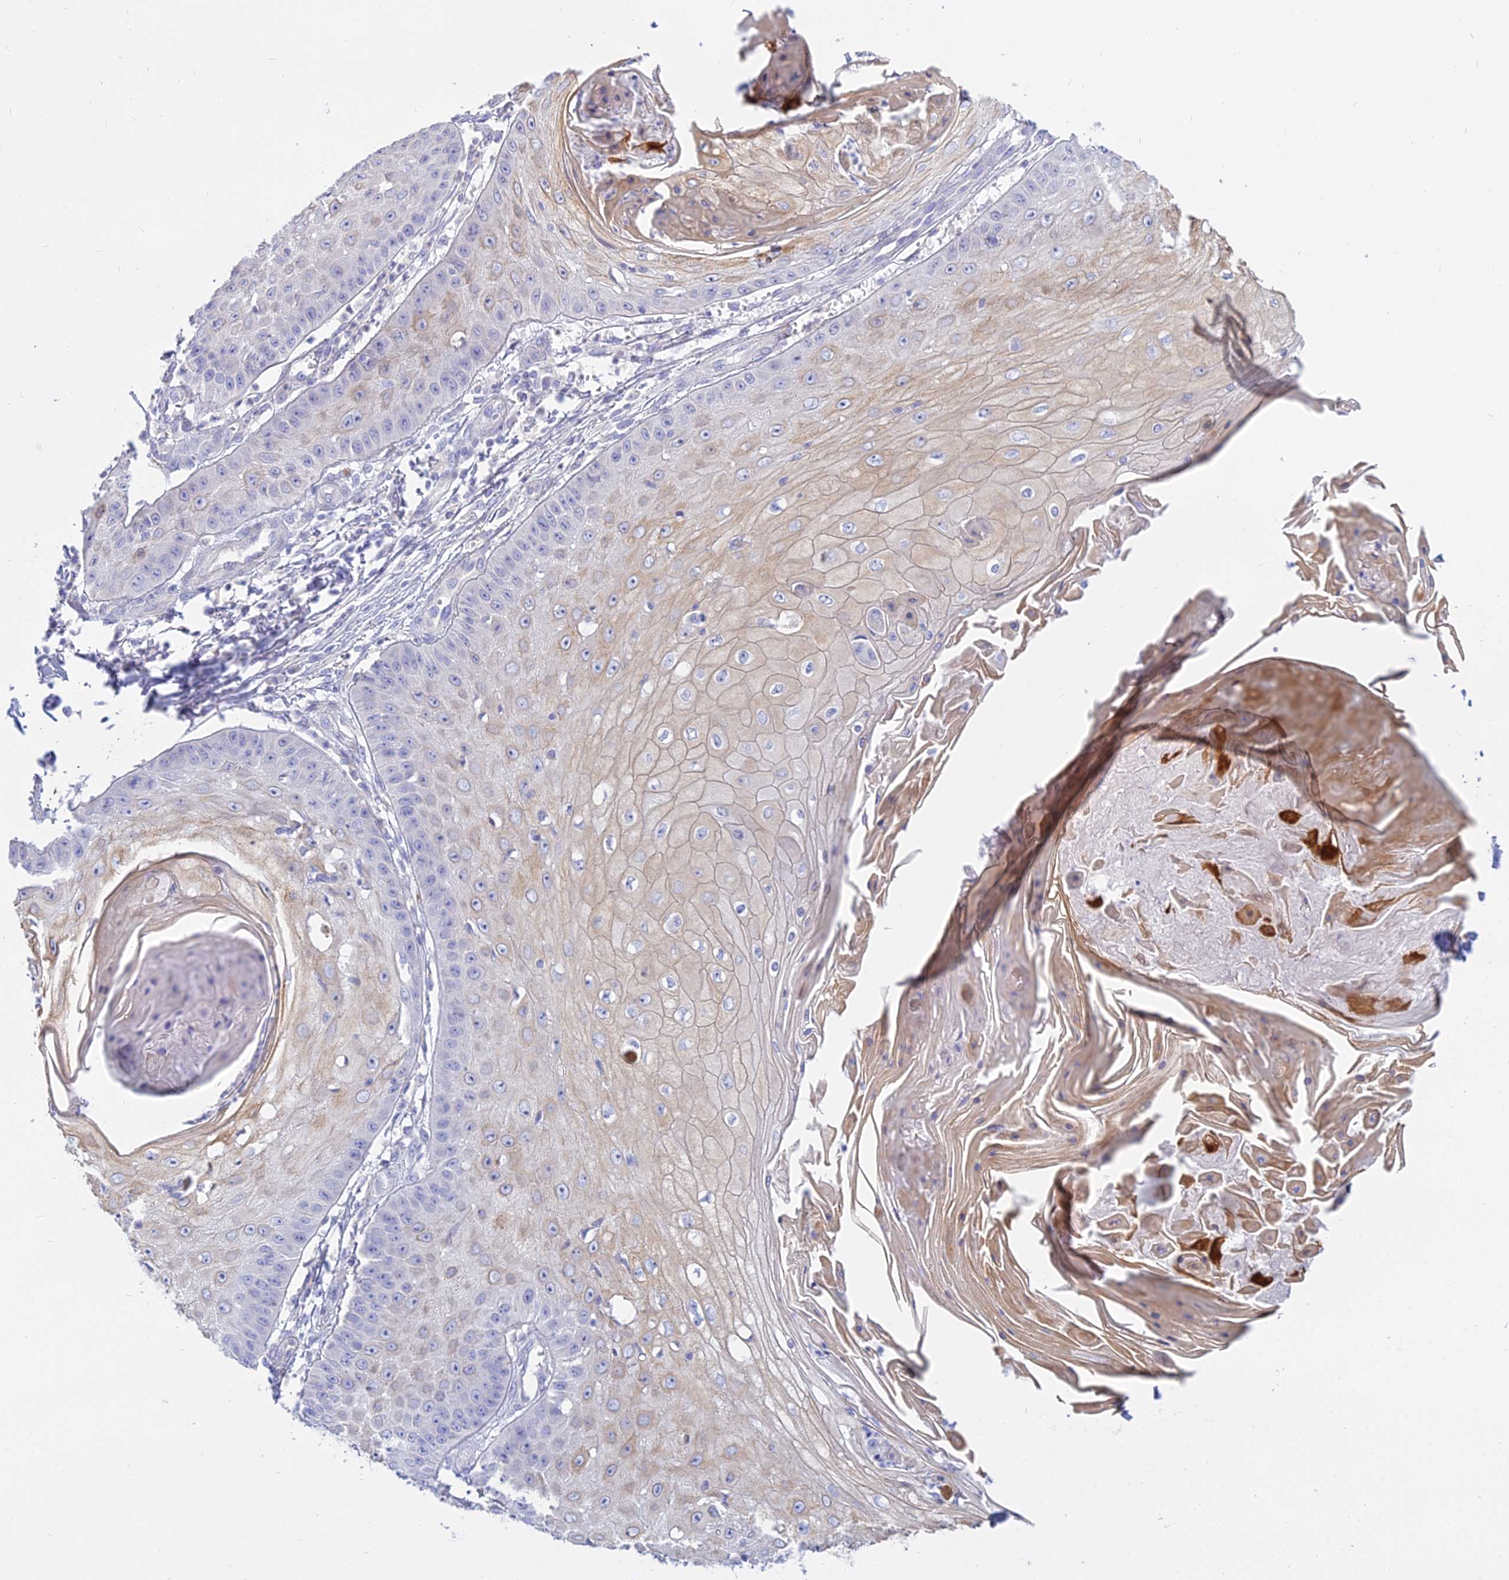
{"staining": {"intensity": "weak", "quantity": "<25%", "location": "cytoplasmic/membranous"}, "tissue": "skin cancer", "cell_type": "Tumor cells", "image_type": "cancer", "snomed": [{"axis": "morphology", "description": "Squamous cell carcinoma, NOS"}, {"axis": "topography", "description": "Skin"}], "caption": "Immunohistochemistry of human squamous cell carcinoma (skin) exhibits no expression in tumor cells. (Brightfield microscopy of DAB (3,3'-diaminobenzidine) immunohistochemistry (IHC) at high magnification).", "gene": "SMIM24", "patient": {"sex": "male", "age": 70}}